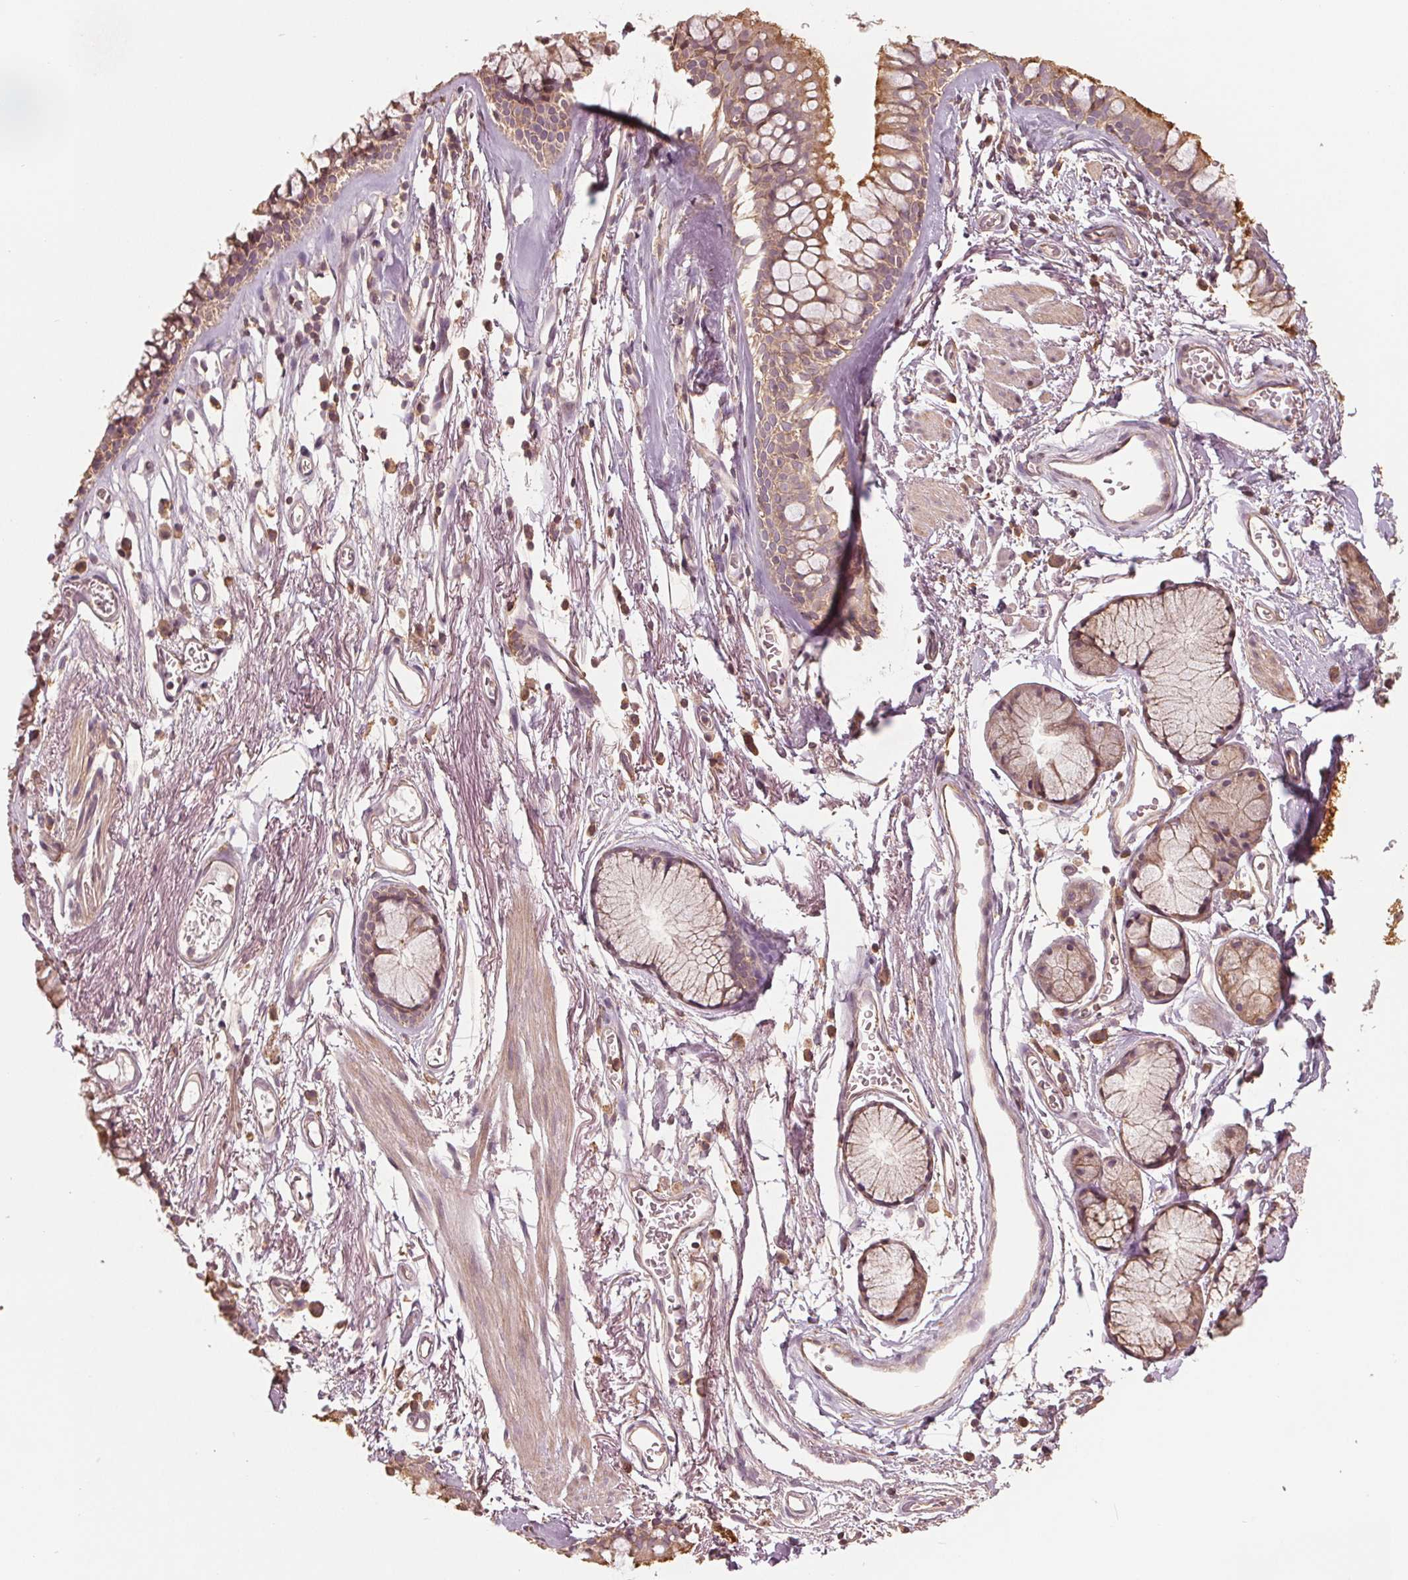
{"staining": {"intensity": "weak", "quantity": "25%-75%", "location": "cytoplasmic/membranous"}, "tissue": "adipose tissue", "cell_type": "Adipocytes", "image_type": "normal", "snomed": [{"axis": "morphology", "description": "Normal tissue, NOS"}, {"axis": "topography", "description": "Cartilage tissue"}, {"axis": "topography", "description": "Bronchus"}], "caption": "Adipocytes show low levels of weak cytoplasmic/membranous staining in about 25%-75% of cells in normal adipose tissue.", "gene": "GNB2", "patient": {"sex": "female", "age": 79}}